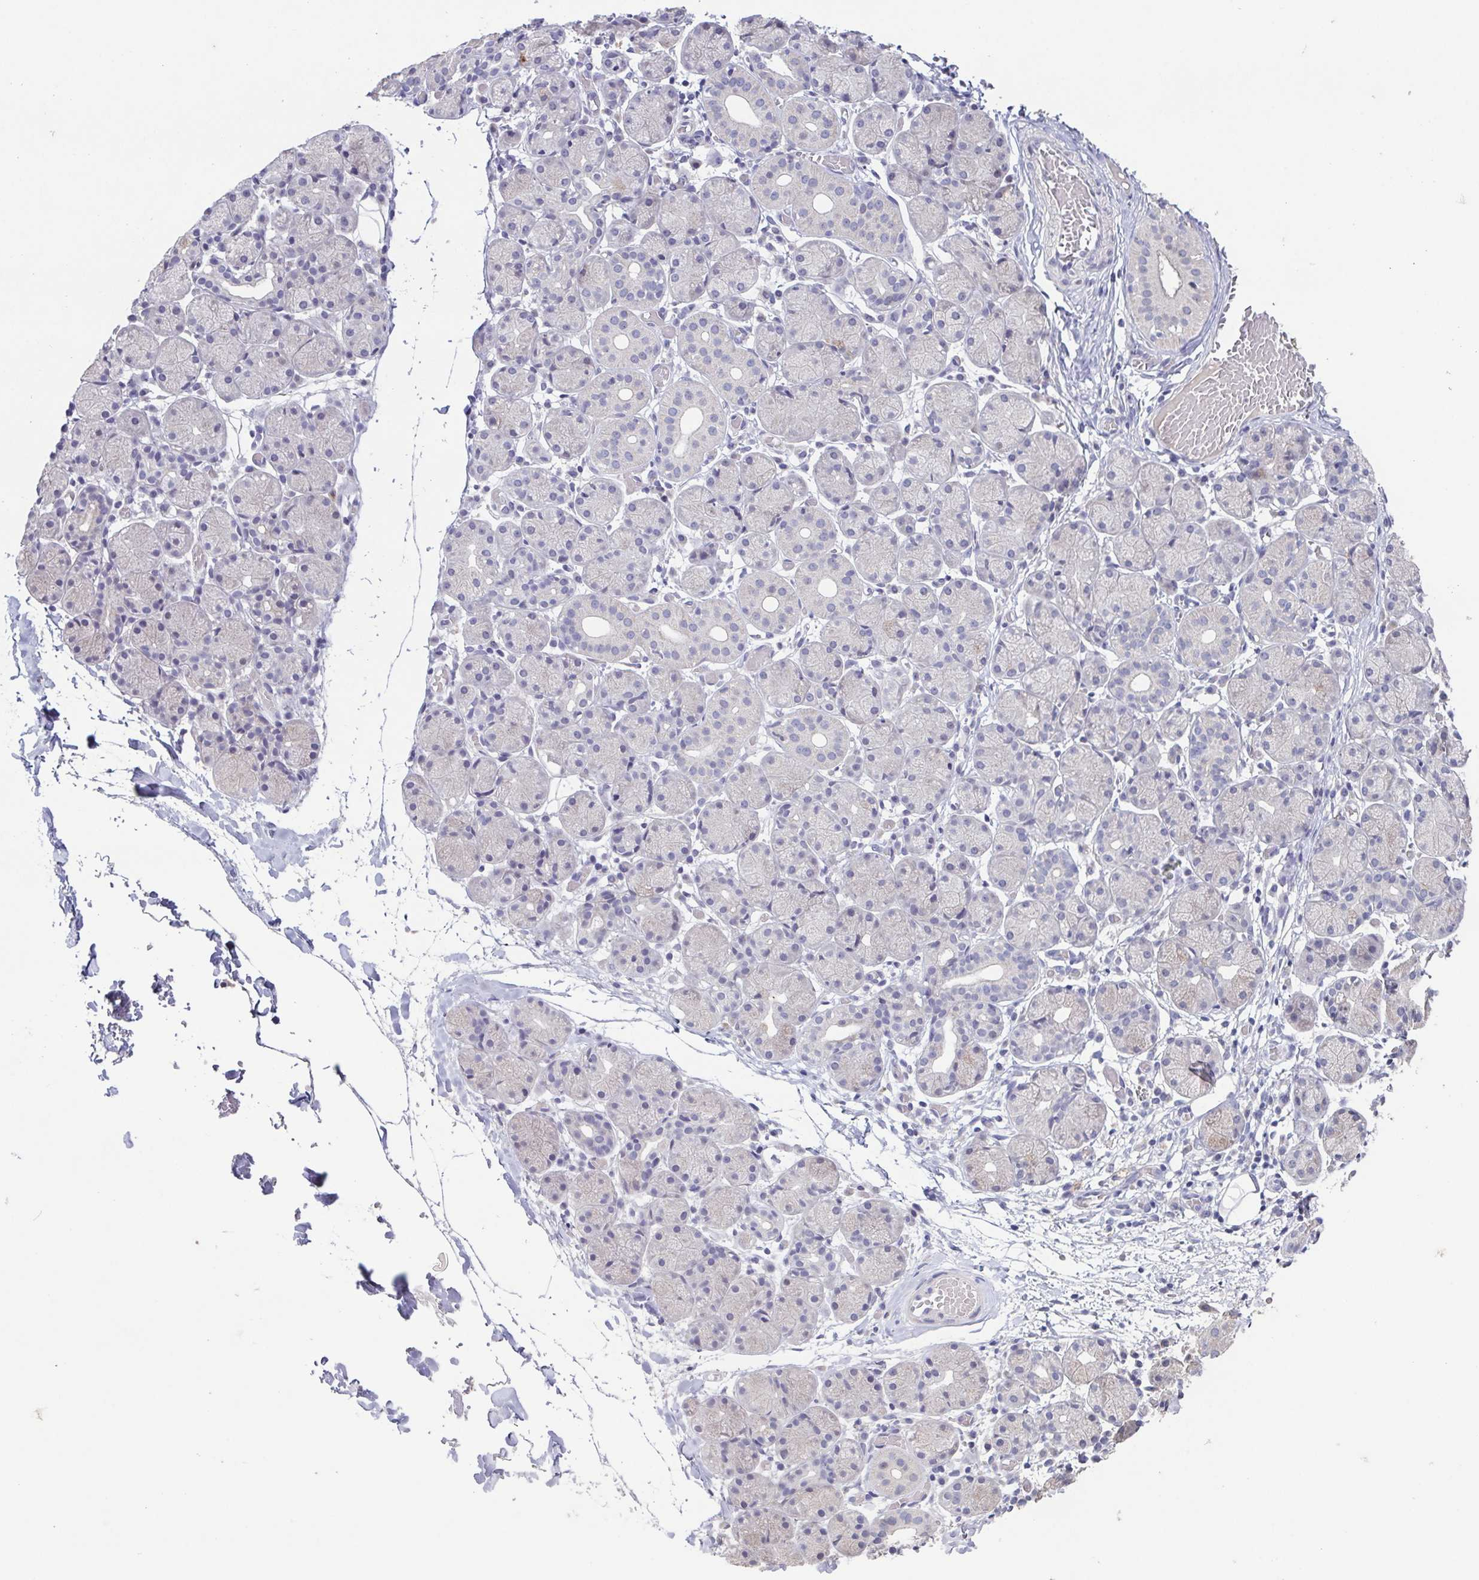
{"staining": {"intensity": "negative", "quantity": "none", "location": "none"}, "tissue": "salivary gland", "cell_type": "Glandular cells", "image_type": "normal", "snomed": [{"axis": "morphology", "description": "Normal tissue, NOS"}, {"axis": "topography", "description": "Salivary gland"}], "caption": "A micrograph of human salivary gland is negative for staining in glandular cells. (Brightfield microscopy of DAB immunohistochemistry (IHC) at high magnification).", "gene": "GHRL", "patient": {"sex": "female", "age": 24}}